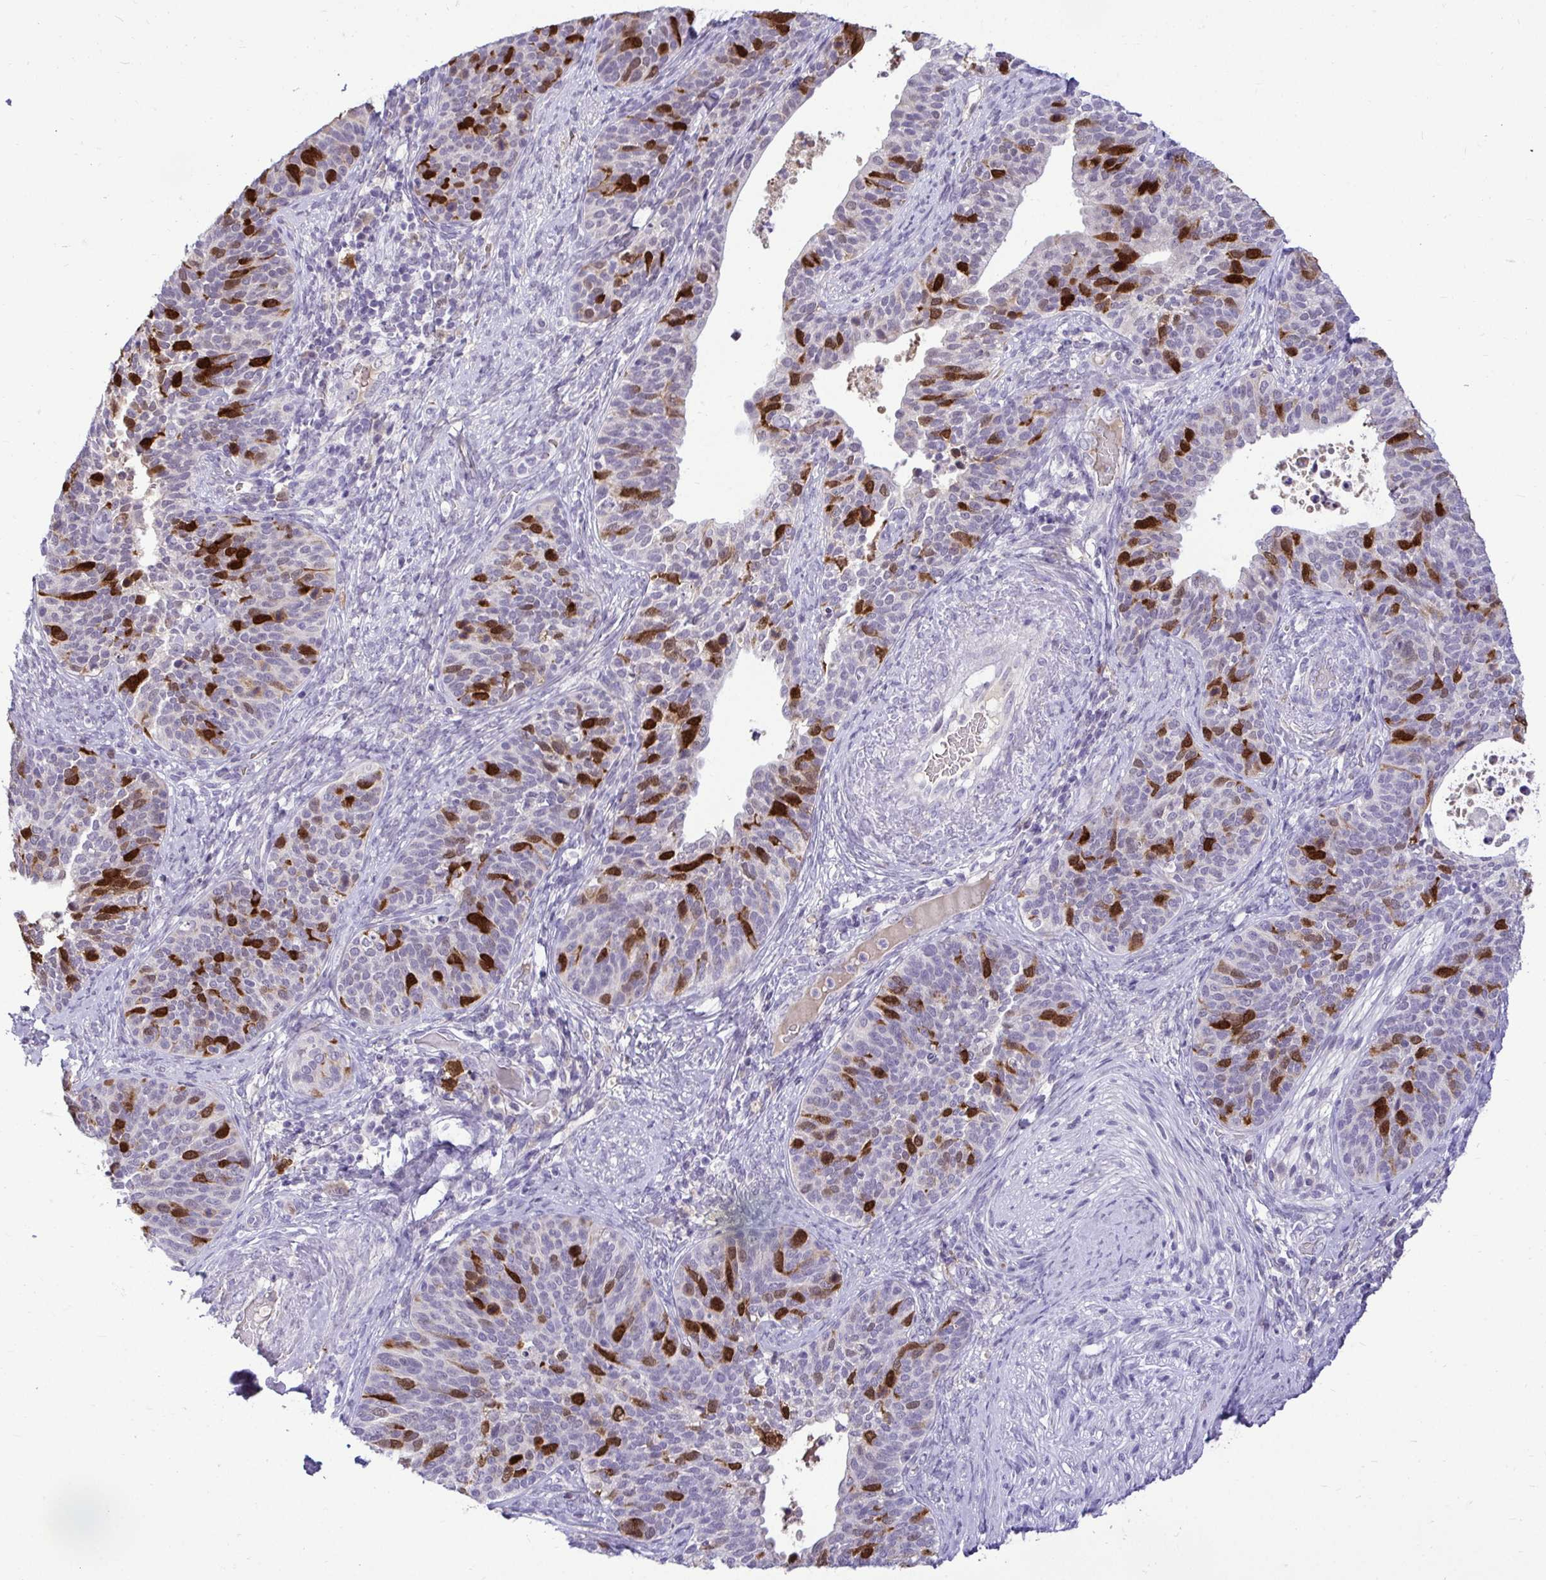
{"staining": {"intensity": "strong", "quantity": "<25%", "location": "cytoplasmic/membranous,nuclear"}, "tissue": "cervical cancer", "cell_type": "Tumor cells", "image_type": "cancer", "snomed": [{"axis": "morphology", "description": "Squamous cell carcinoma, NOS"}, {"axis": "topography", "description": "Cervix"}], "caption": "Immunohistochemical staining of human cervical squamous cell carcinoma demonstrates medium levels of strong cytoplasmic/membranous and nuclear protein expression in approximately <25% of tumor cells.", "gene": "CDC20", "patient": {"sex": "female", "age": 69}}